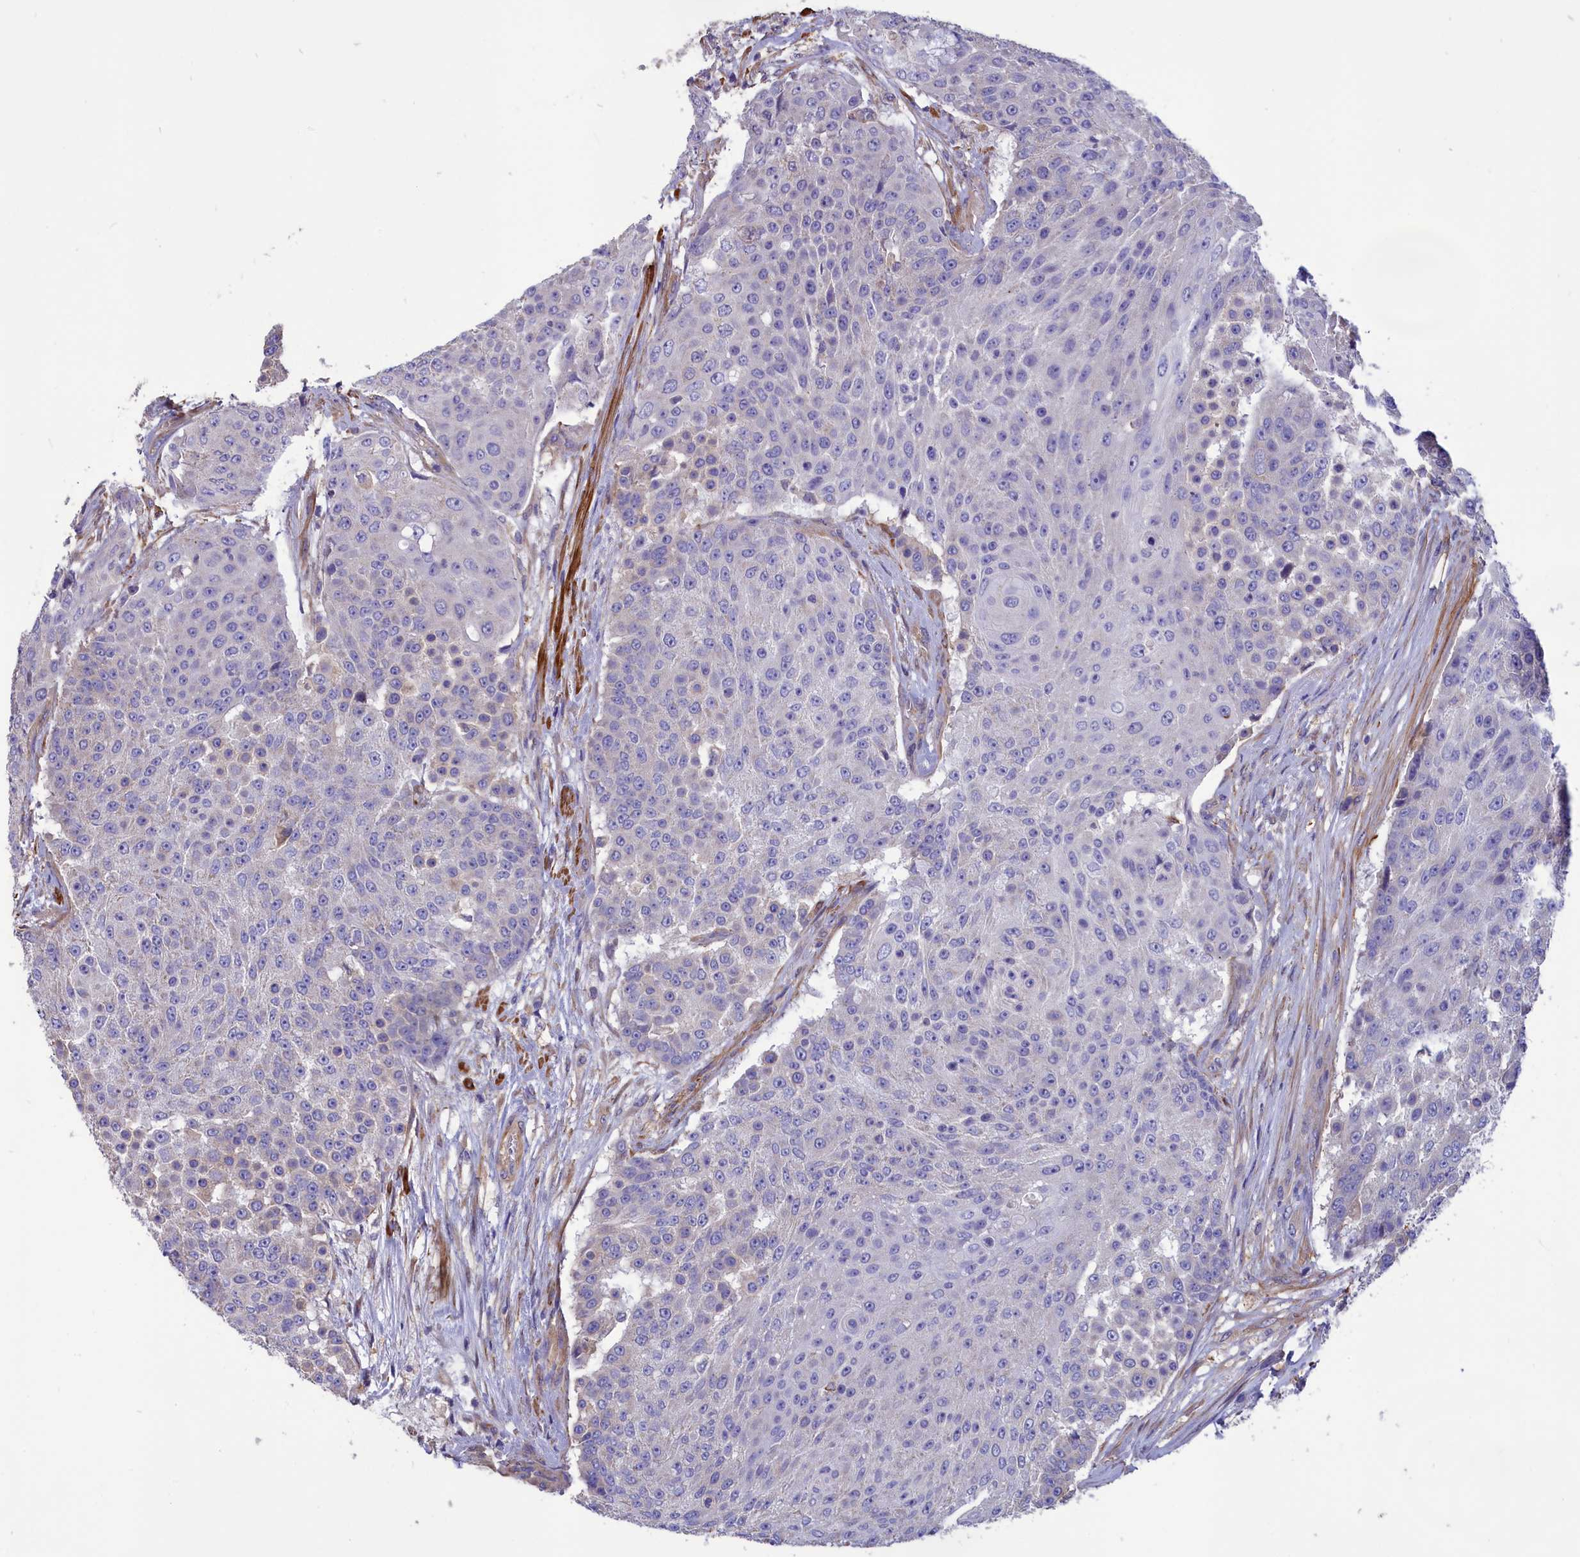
{"staining": {"intensity": "negative", "quantity": "none", "location": "none"}, "tissue": "urothelial cancer", "cell_type": "Tumor cells", "image_type": "cancer", "snomed": [{"axis": "morphology", "description": "Urothelial carcinoma, High grade"}, {"axis": "topography", "description": "Urinary bladder"}], "caption": "An image of human urothelial cancer is negative for staining in tumor cells.", "gene": "AMDHD2", "patient": {"sex": "female", "age": 63}}